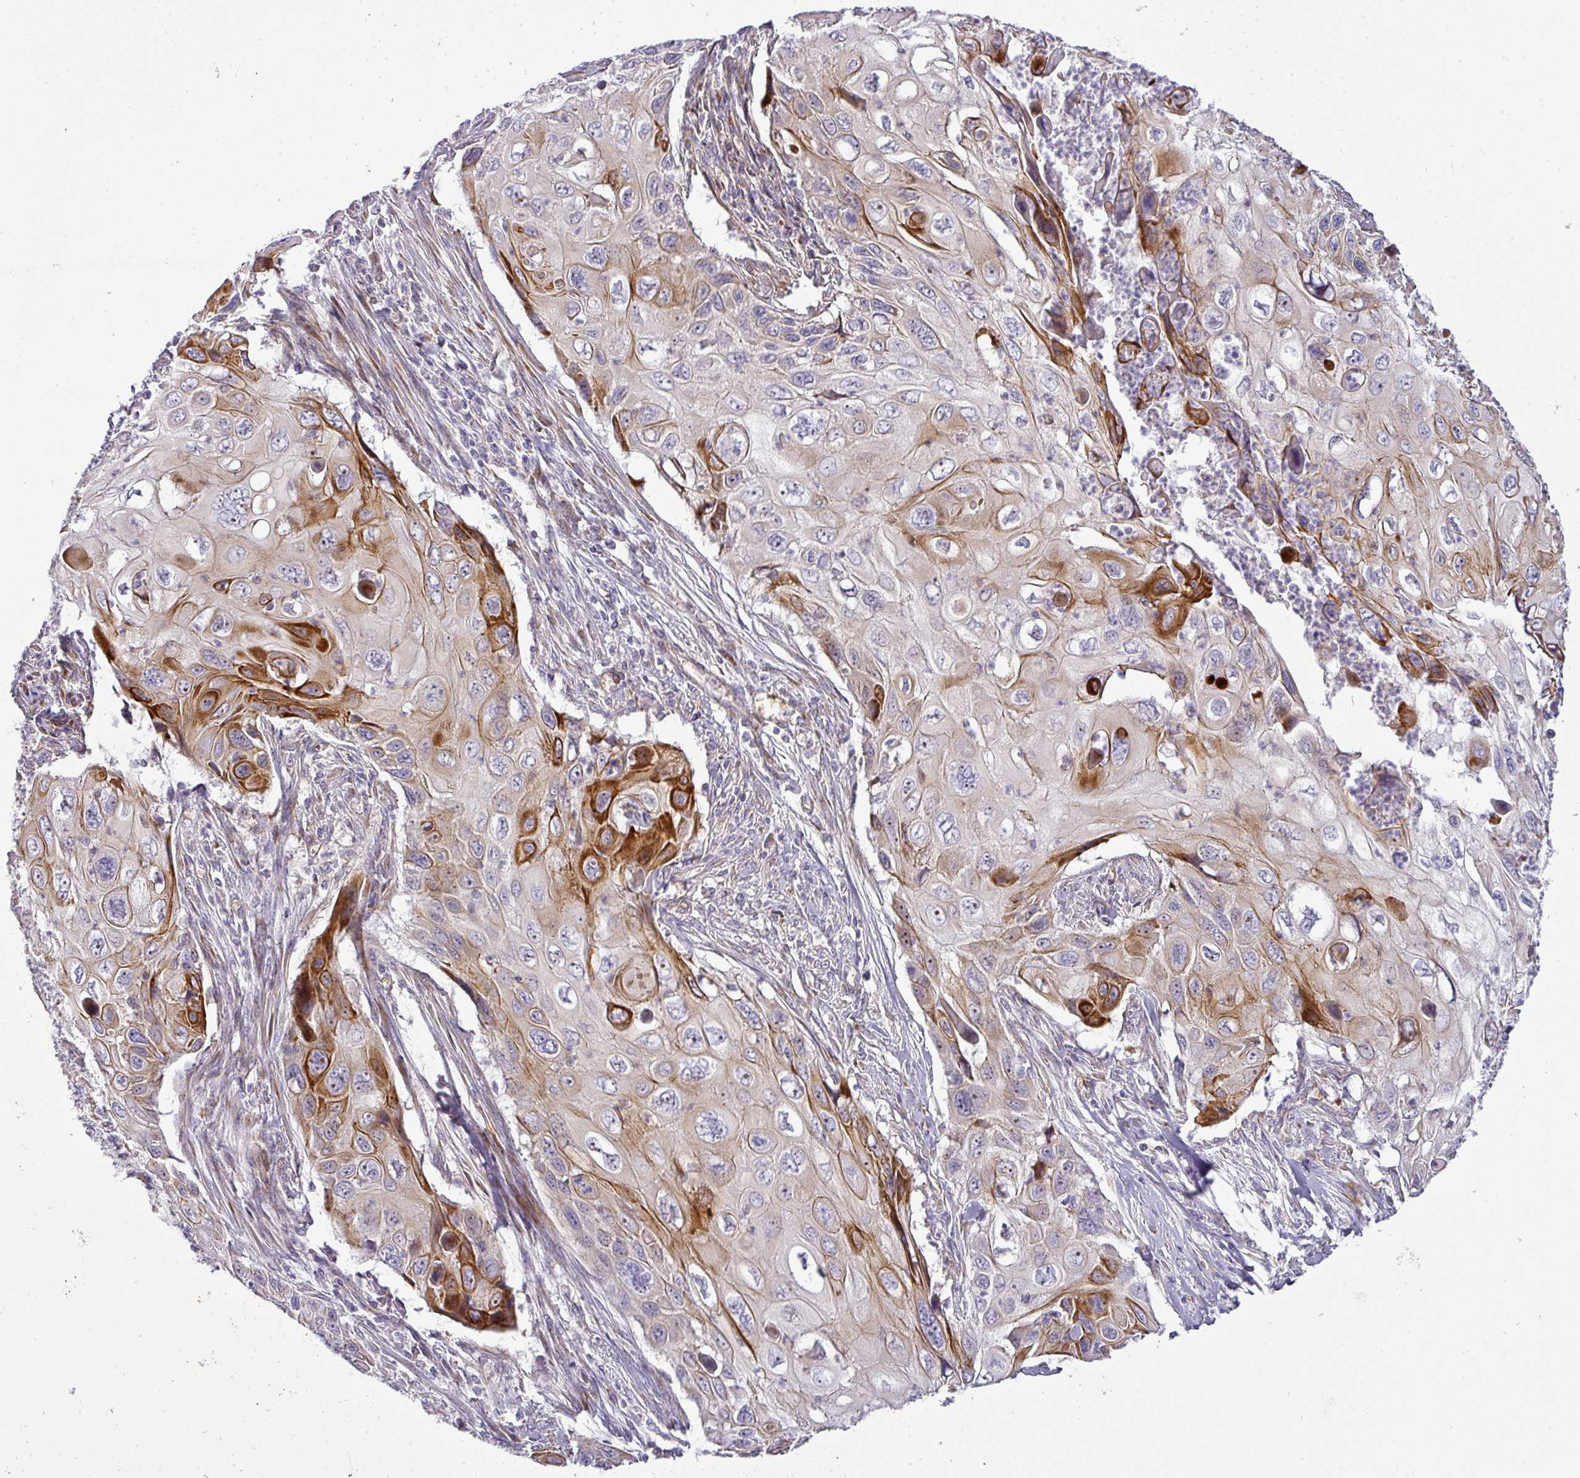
{"staining": {"intensity": "strong", "quantity": "25%-75%", "location": "cytoplasmic/membranous"}, "tissue": "cervical cancer", "cell_type": "Tumor cells", "image_type": "cancer", "snomed": [{"axis": "morphology", "description": "Squamous cell carcinoma, NOS"}, {"axis": "topography", "description": "Cervix"}], "caption": "Human cervical cancer (squamous cell carcinoma) stained for a protein (brown) exhibits strong cytoplasmic/membranous positive staining in about 25%-75% of tumor cells.", "gene": "ATP6V1F", "patient": {"sex": "female", "age": 70}}